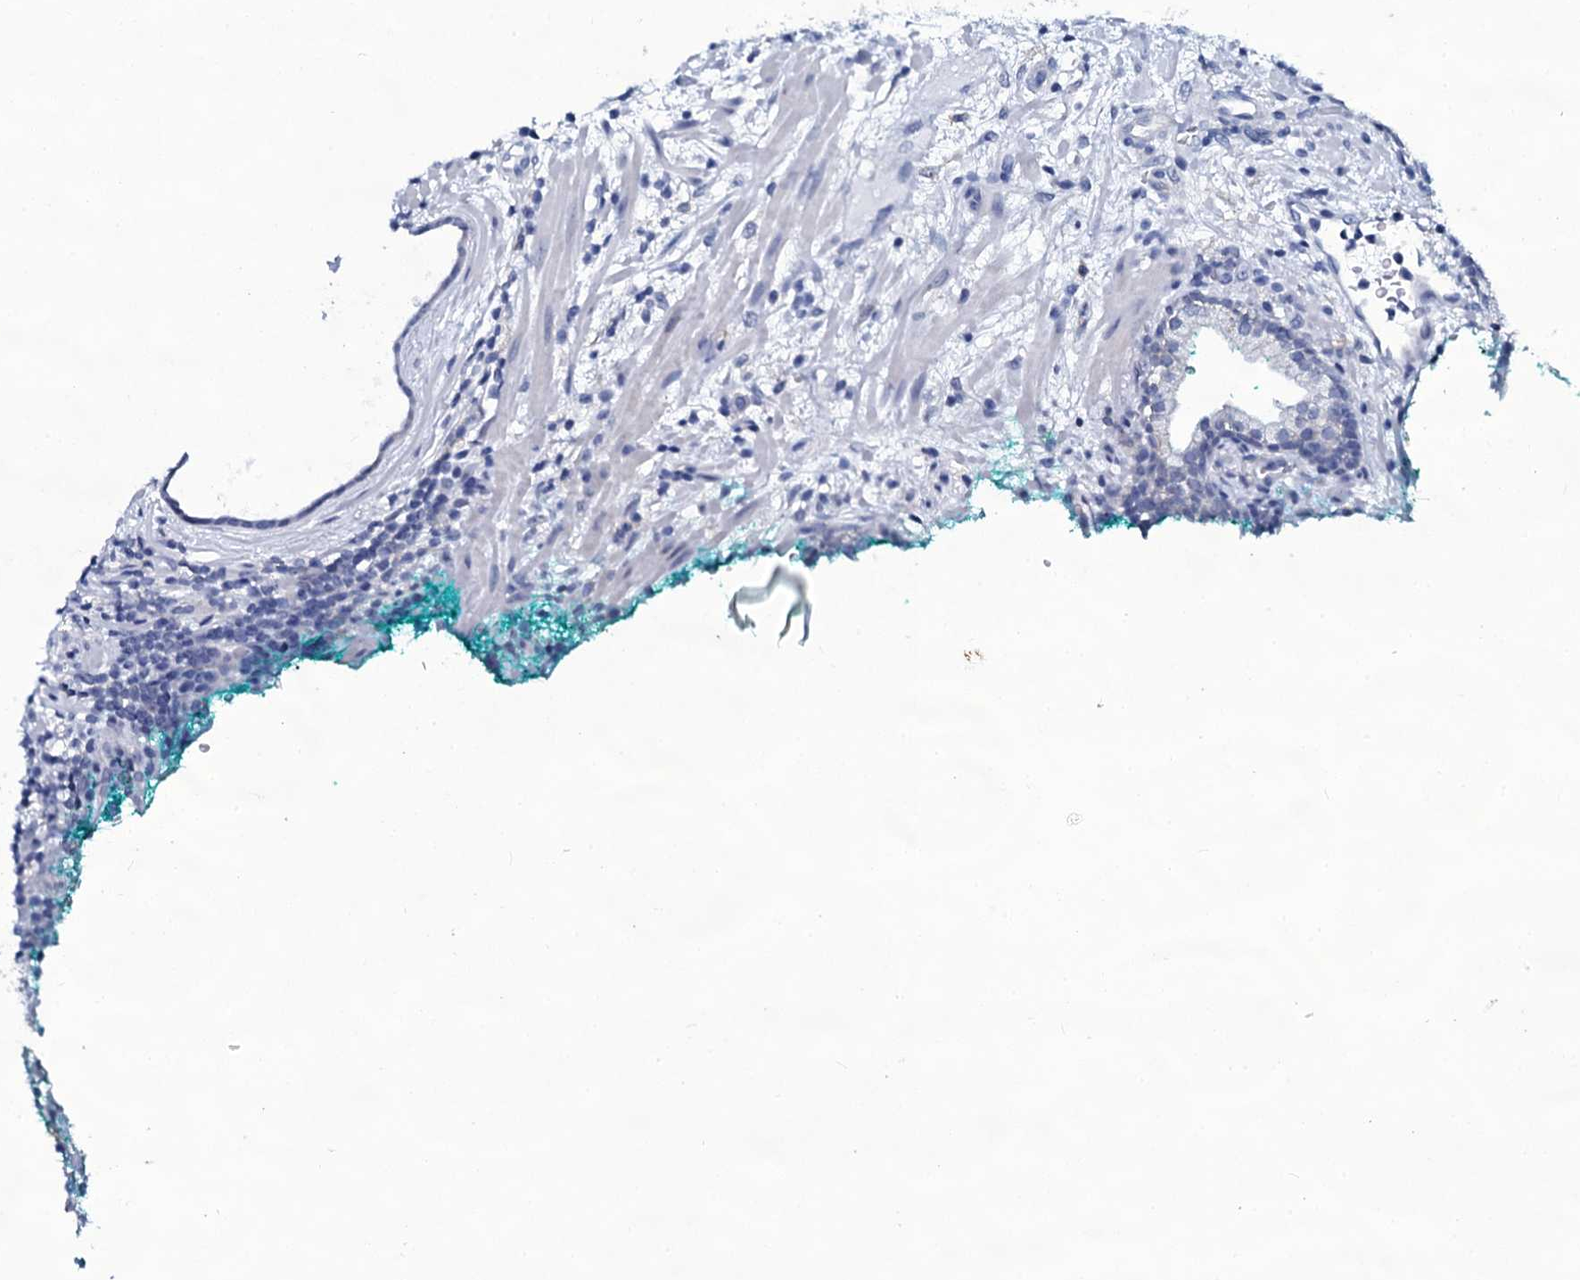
{"staining": {"intensity": "negative", "quantity": "none", "location": "none"}, "tissue": "prostate cancer", "cell_type": "Tumor cells", "image_type": "cancer", "snomed": [{"axis": "morphology", "description": "Adenocarcinoma, High grade"}, {"axis": "topography", "description": "Prostate"}], "caption": "This histopathology image is of adenocarcinoma (high-grade) (prostate) stained with IHC to label a protein in brown with the nuclei are counter-stained blue. There is no expression in tumor cells.", "gene": "SLC4A7", "patient": {"sex": "male", "age": 64}}